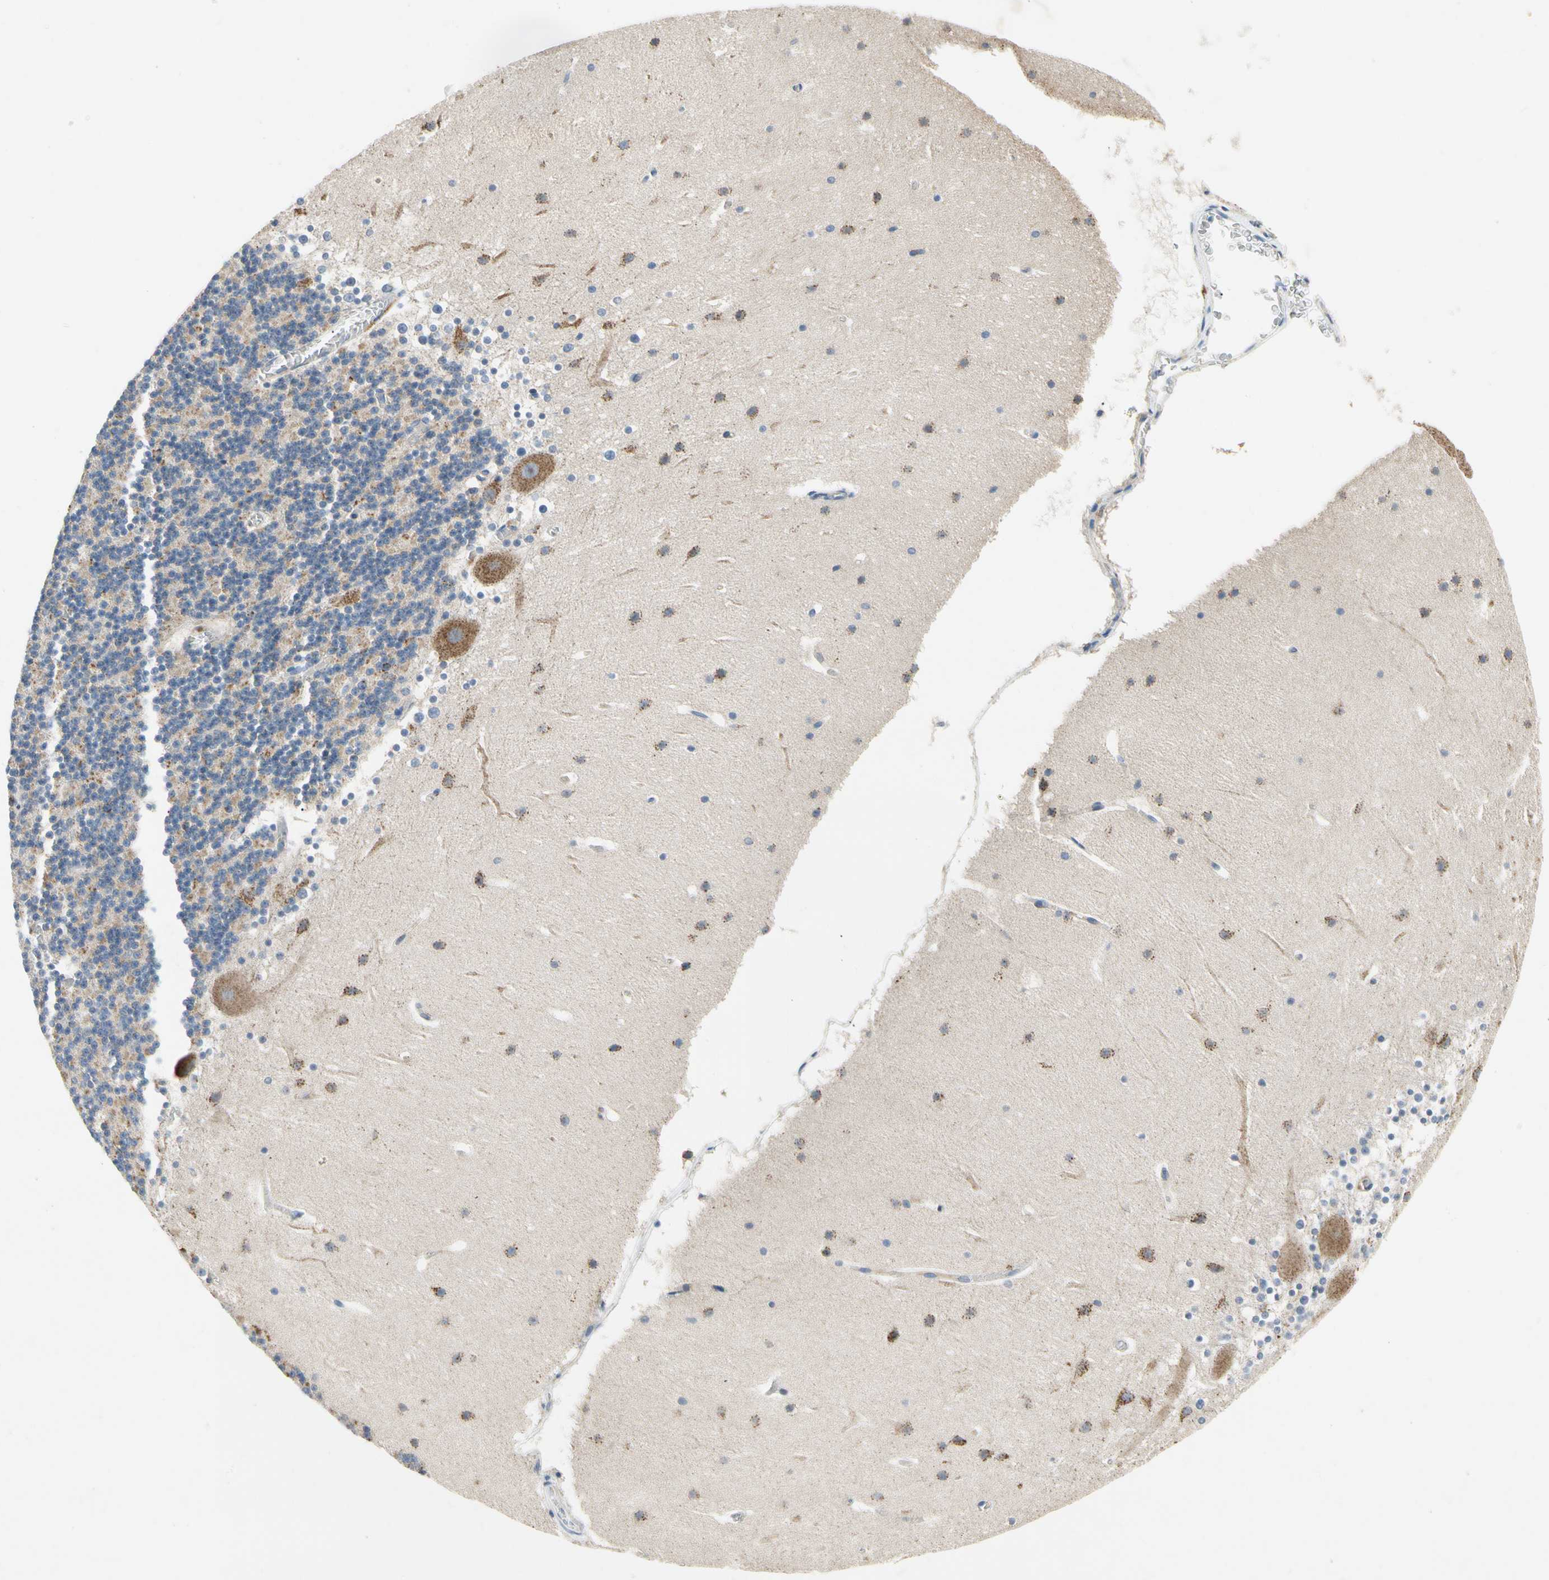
{"staining": {"intensity": "negative", "quantity": "none", "location": "none"}, "tissue": "cerebellum", "cell_type": "Cells in granular layer", "image_type": "normal", "snomed": [{"axis": "morphology", "description": "Normal tissue, NOS"}, {"axis": "topography", "description": "Cerebellum"}], "caption": "Immunohistochemistry (IHC) of unremarkable cerebellum reveals no staining in cells in granular layer.", "gene": "KLHDC8B", "patient": {"sex": "female", "age": 19}}